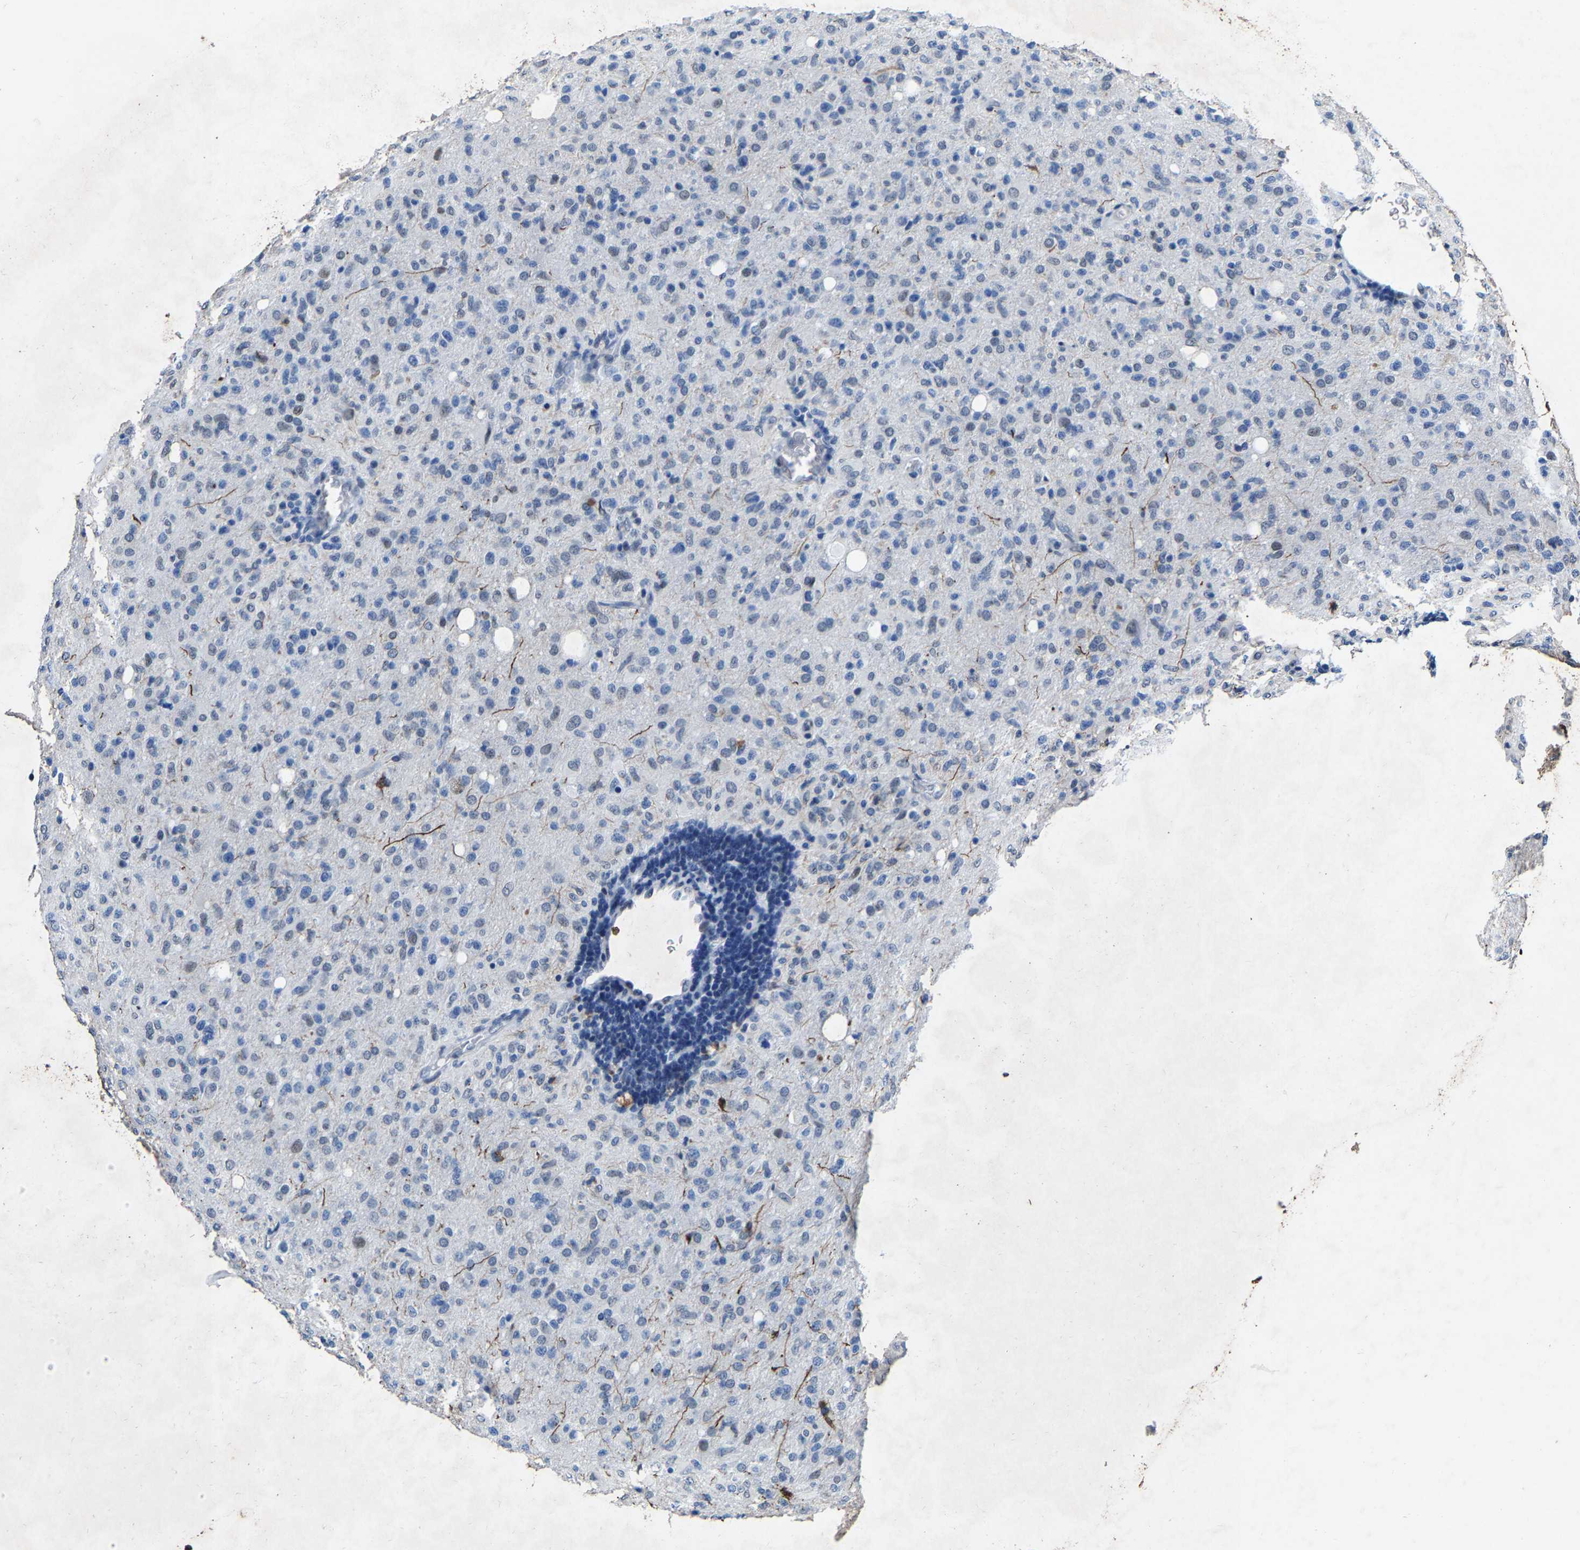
{"staining": {"intensity": "negative", "quantity": "none", "location": "none"}, "tissue": "glioma", "cell_type": "Tumor cells", "image_type": "cancer", "snomed": [{"axis": "morphology", "description": "Glioma, malignant, High grade"}, {"axis": "topography", "description": "Brain"}], "caption": "Immunohistochemistry of glioma demonstrates no expression in tumor cells. Nuclei are stained in blue.", "gene": "UBN2", "patient": {"sex": "female", "age": 57}}